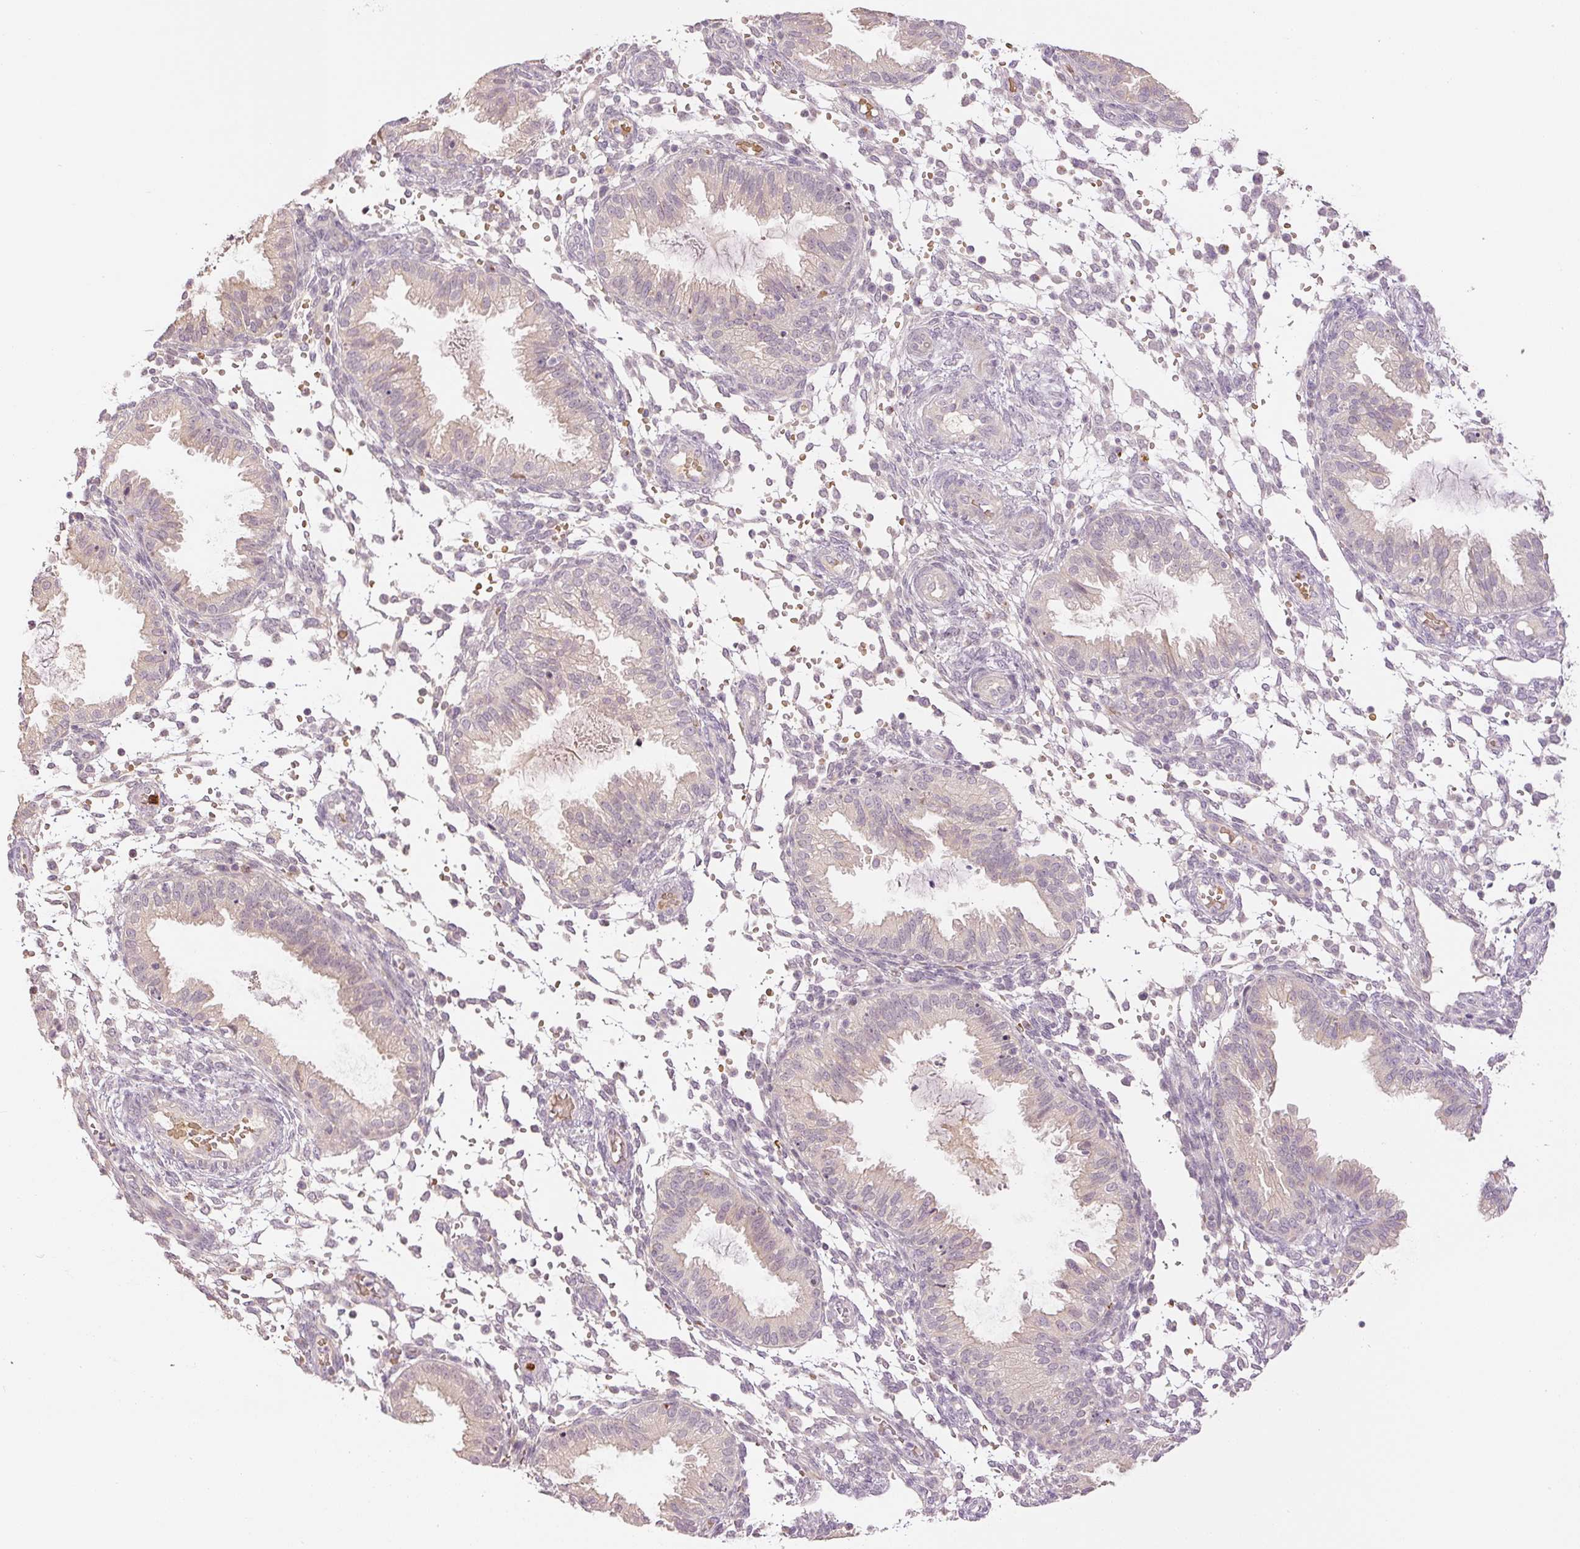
{"staining": {"intensity": "weak", "quantity": "<25%", "location": "cytoplasmic/membranous"}, "tissue": "endometrium", "cell_type": "Cells in endometrial stroma", "image_type": "normal", "snomed": [{"axis": "morphology", "description": "Normal tissue, NOS"}, {"axis": "topography", "description": "Endometrium"}], "caption": "High power microscopy histopathology image of an IHC micrograph of benign endometrium, revealing no significant expression in cells in endometrial stroma.", "gene": "GZMA", "patient": {"sex": "female", "age": 33}}